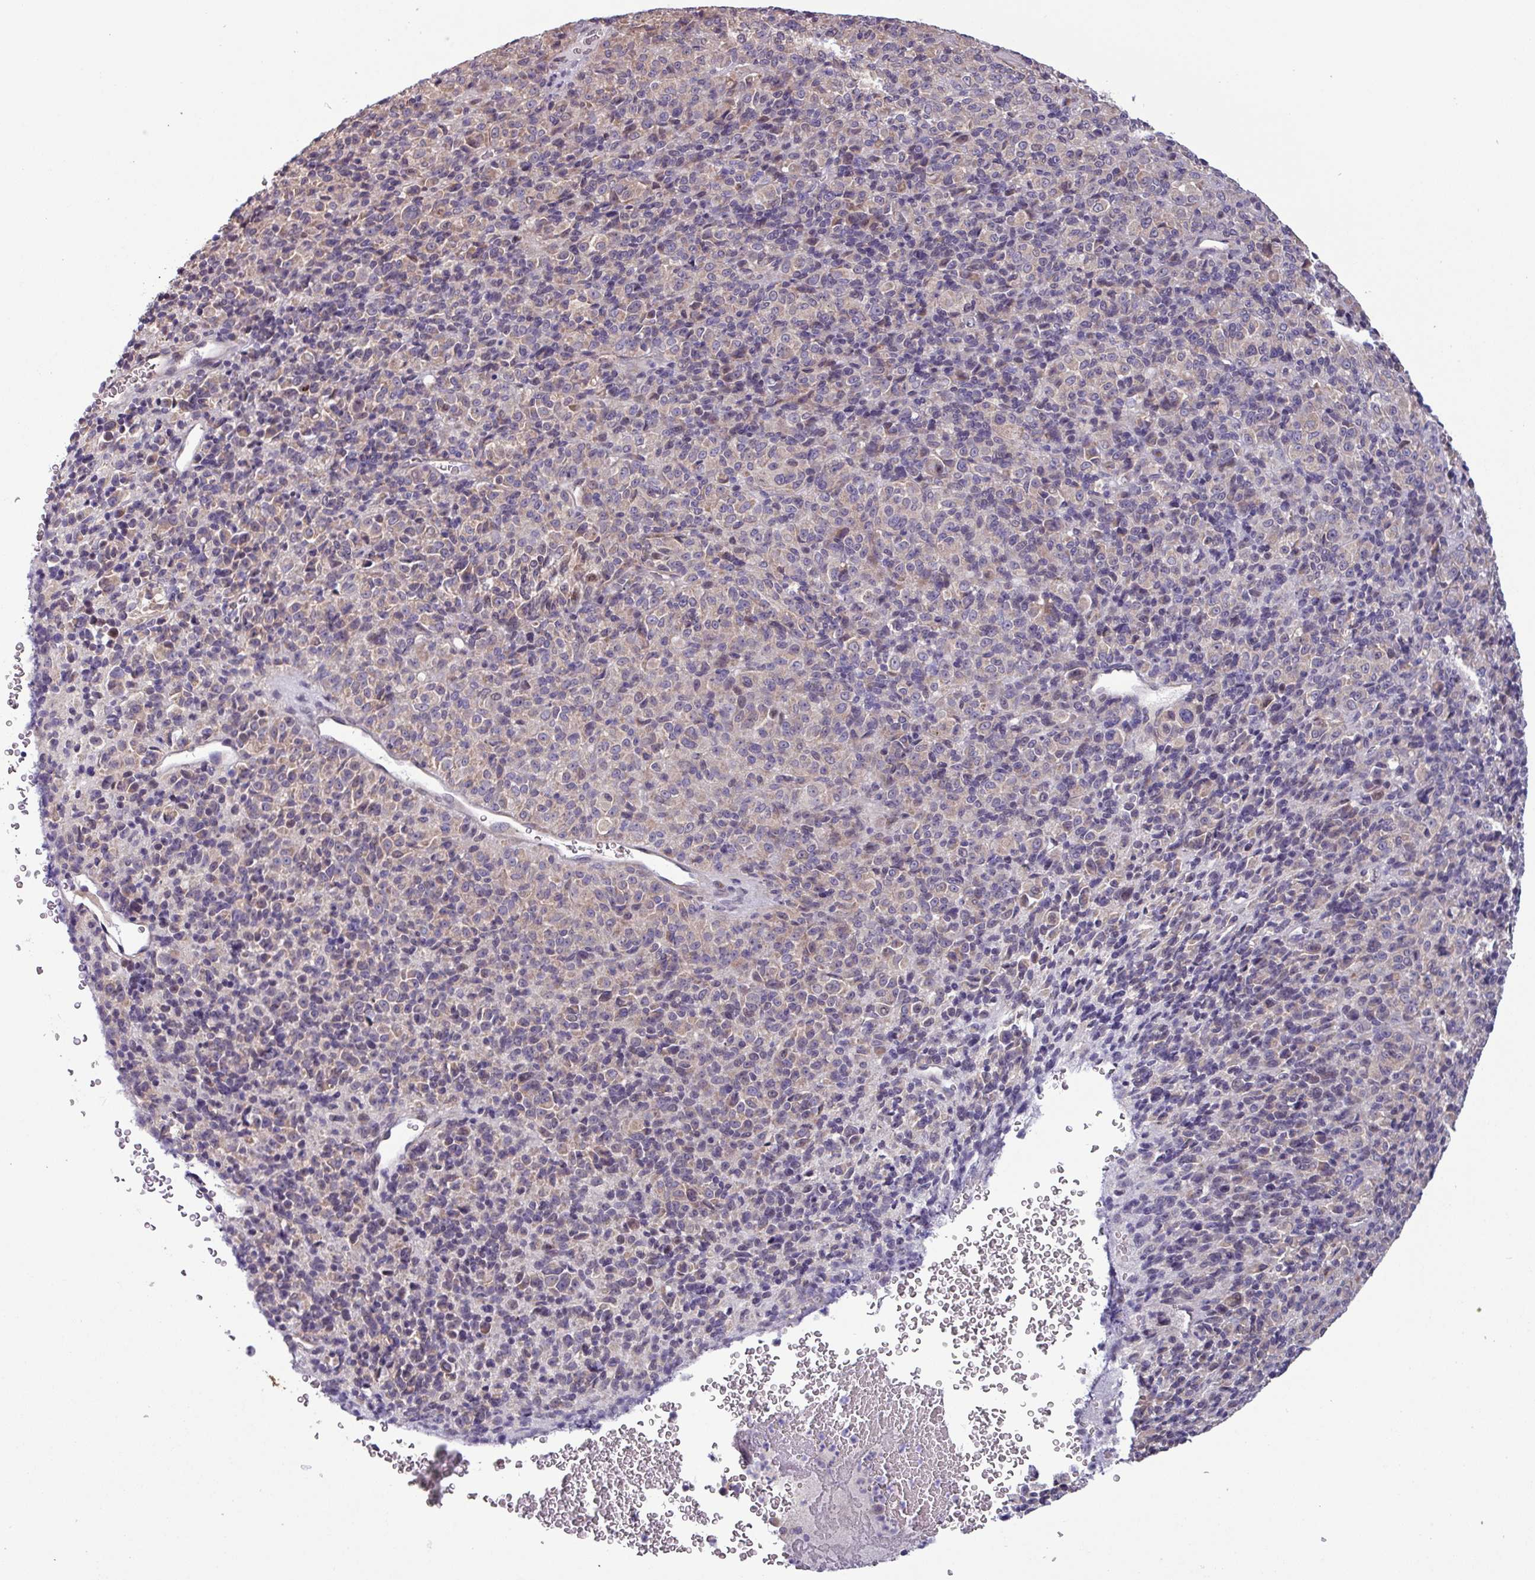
{"staining": {"intensity": "negative", "quantity": "none", "location": "none"}, "tissue": "melanoma", "cell_type": "Tumor cells", "image_type": "cancer", "snomed": [{"axis": "morphology", "description": "Malignant melanoma, Metastatic site"}, {"axis": "topography", "description": "Brain"}], "caption": "Human melanoma stained for a protein using IHC displays no positivity in tumor cells.", "gene": "C20orf27", "patient": {"sex": "female", "age": 56}}